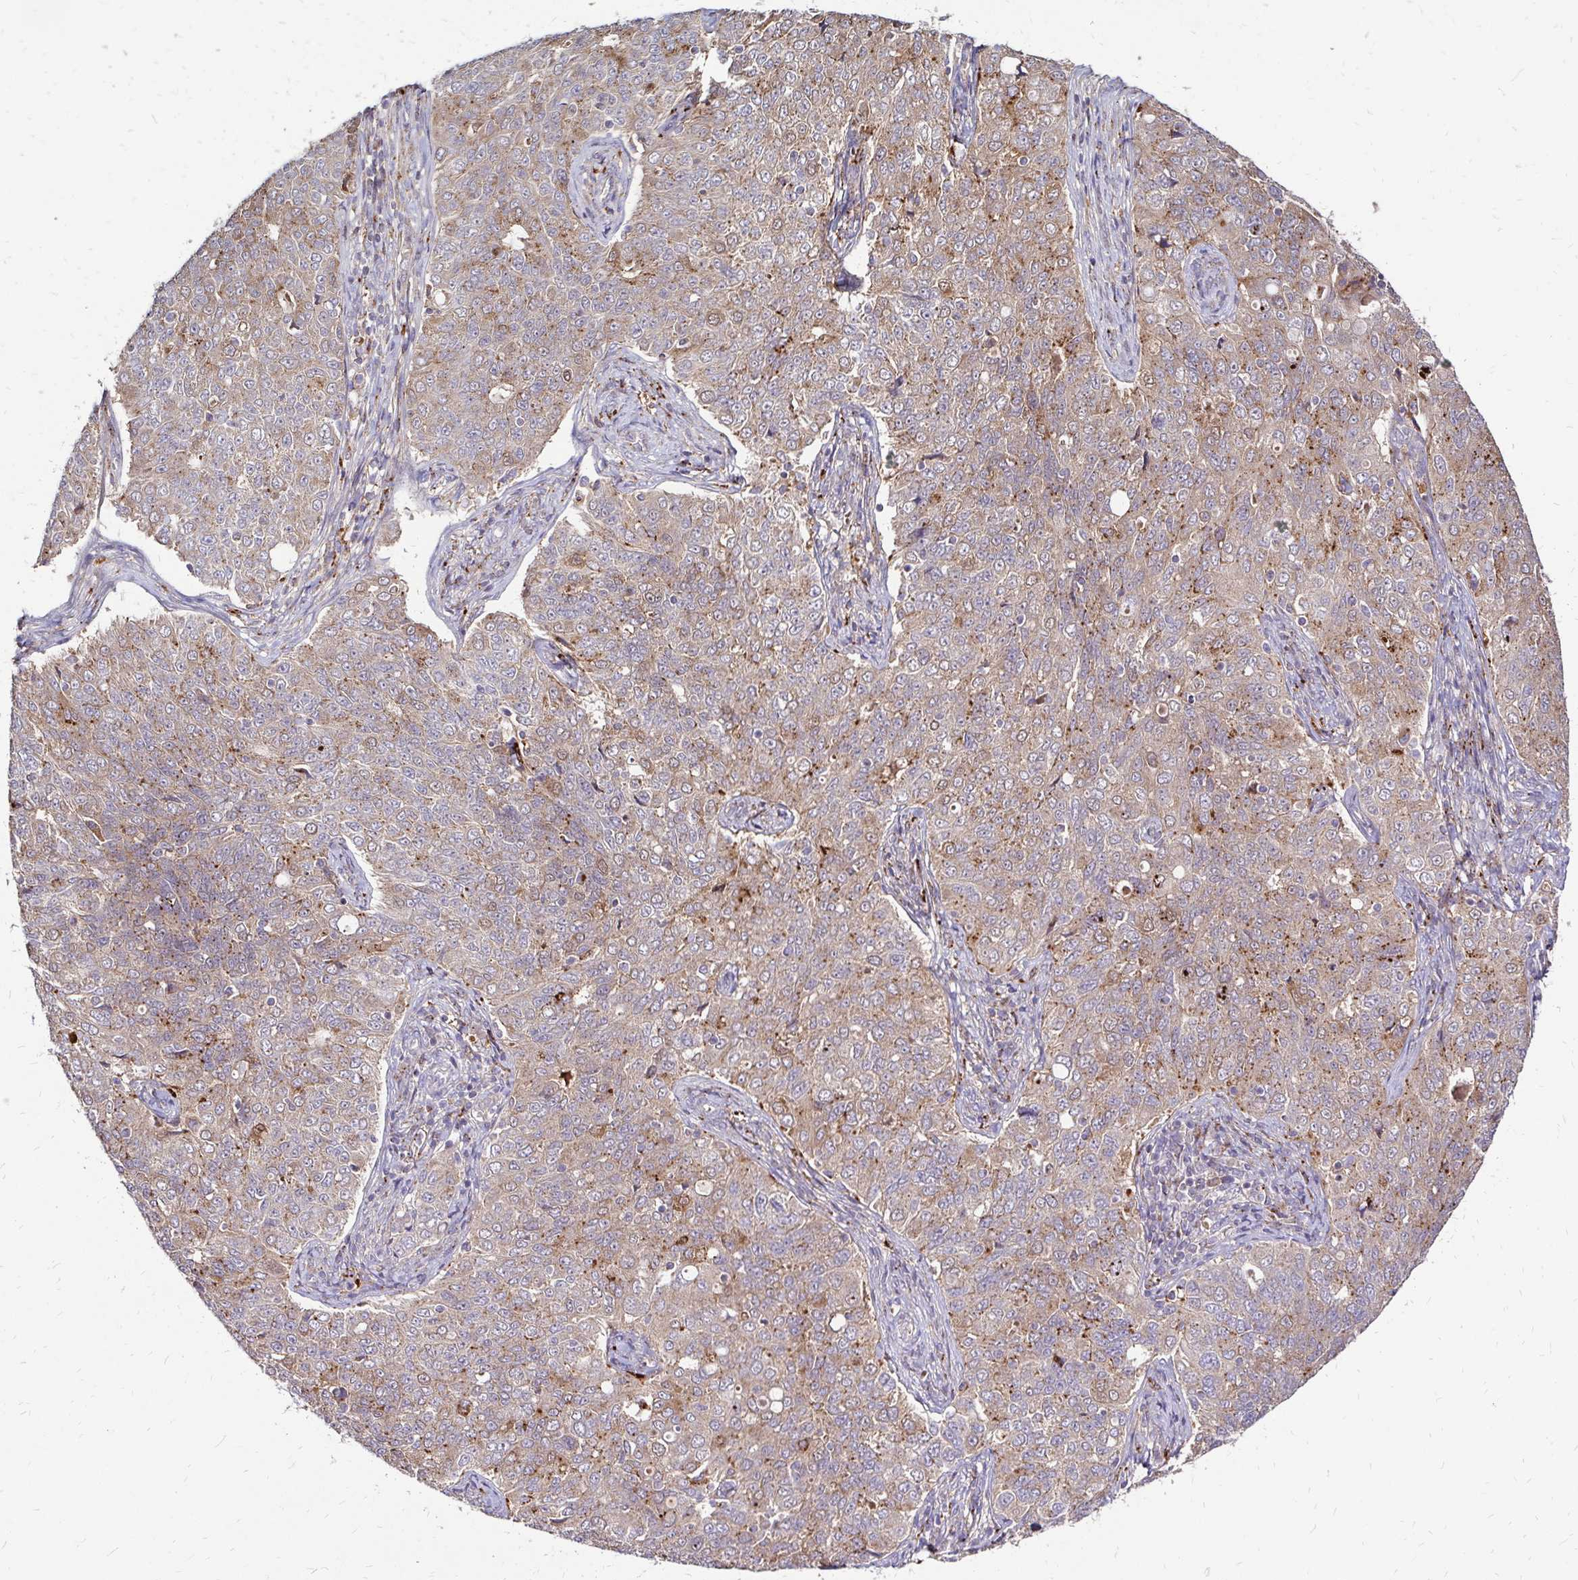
{"staining": {"intensity": "weak", "quantity": ">75%", "location": "cytoplasmic/membranous"}, "tissue": "endometrial cancer", "cell_type": "Tumor cells", "image_type": "cancer", "snomed": [{"axis": "morphology", "description": "Adenocarcinoma, NOS"}, {"axis": "topography", "description": "Endometrium"}], "caption": "High-magnification brightfield microscopy of endometrial adenocarcinoma stained with DAB (brown) and counterstained with hematoxylin (blue). tumor cells exhibit weak cytoplasmic/membranous expression is identified in approximately>75% of cells. The protein is stained brown, and the nuclei are stained in blue (DAB (3,3'-diaminobenzidine) IHC with brightfield microscopy, high magnification).", "gene": "IDUA", "patient": {"sex": "female", "age": 43}}